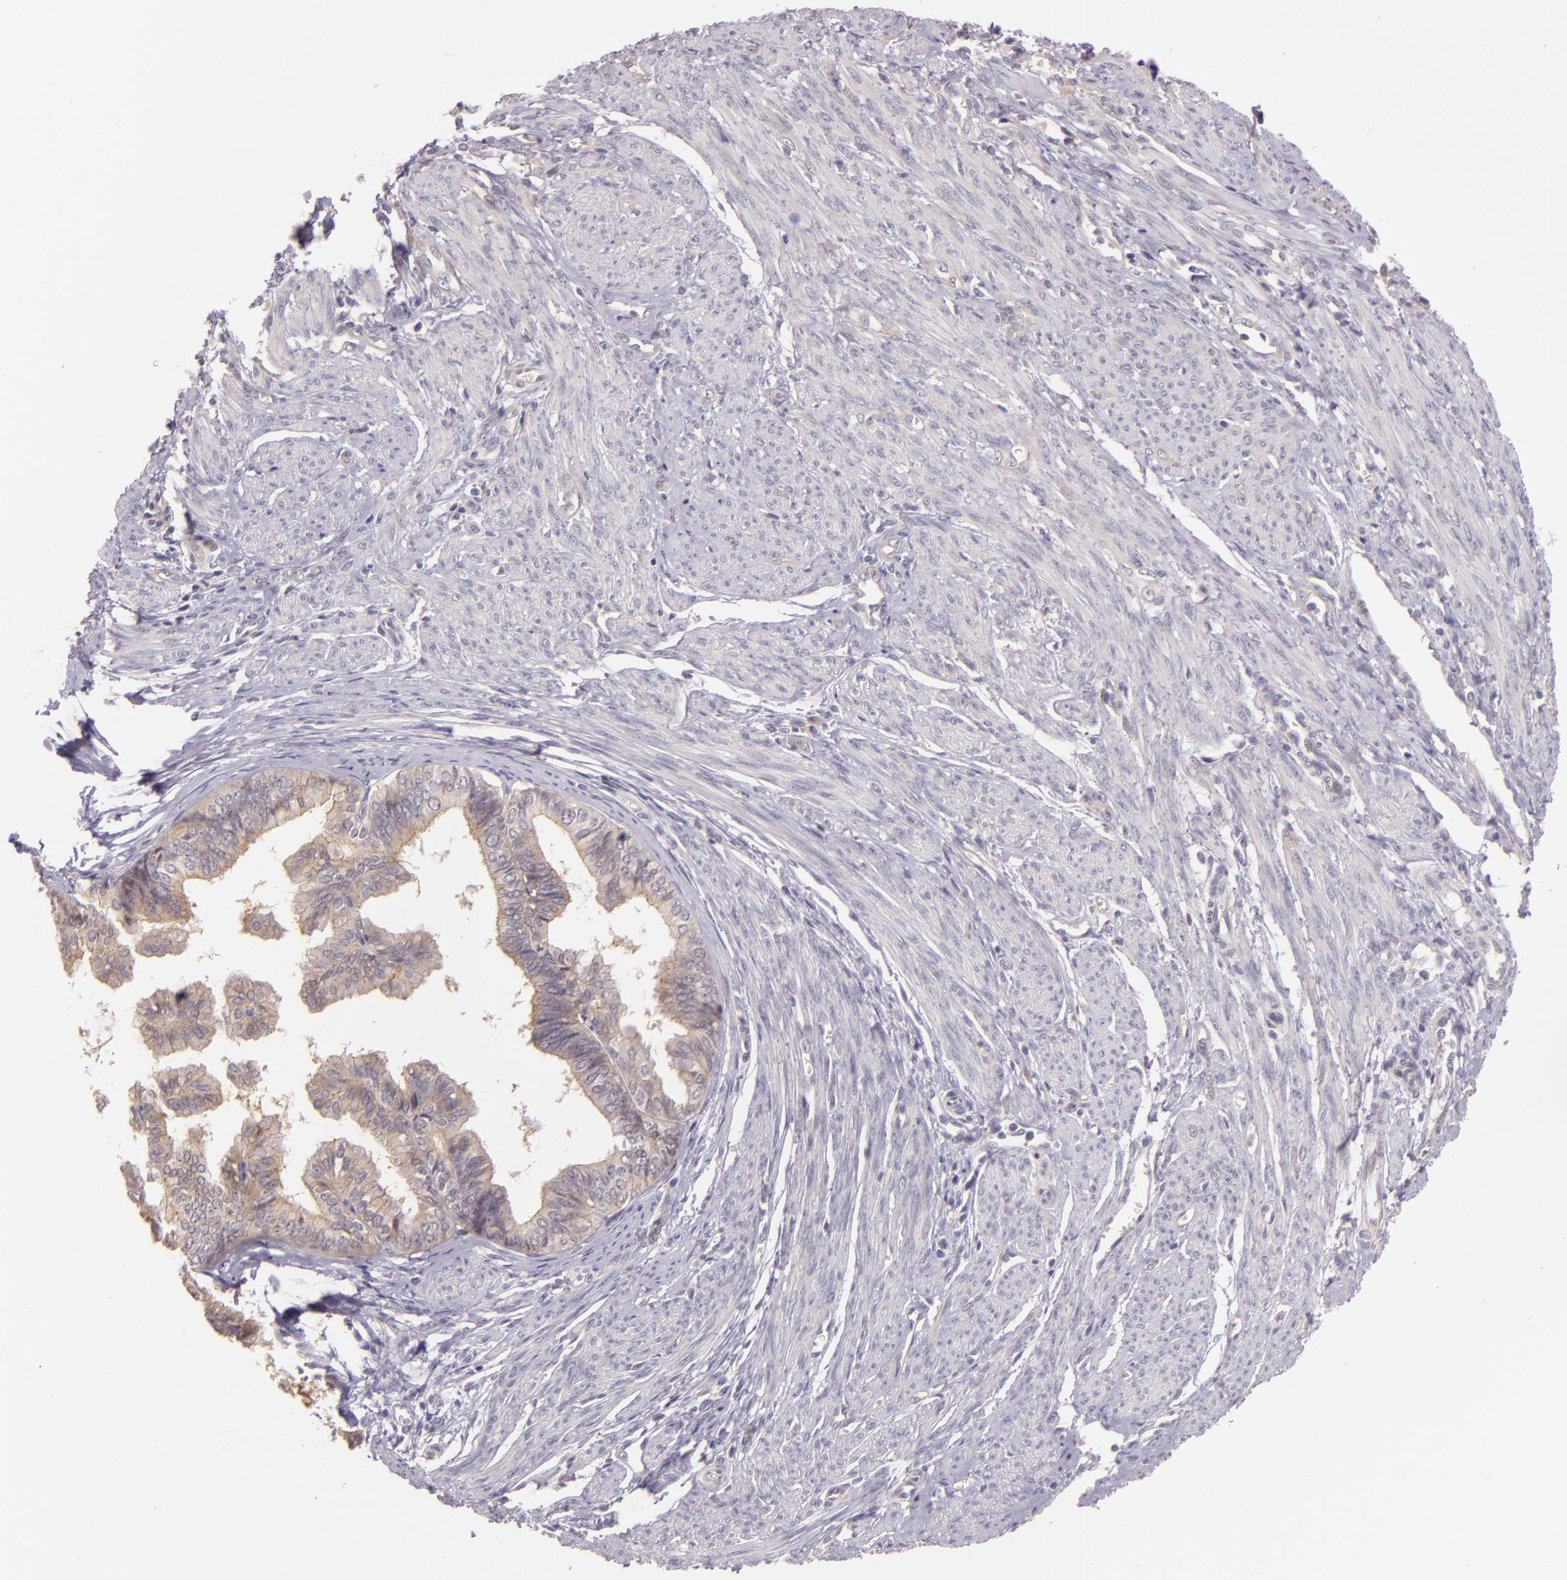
{"staining": {"intensity": "weak", "quantity": "25%-75%", "location": "cytoplasmic/membranous"}, "tissue": "endometrial cancer", "cell_type": "Tumor cells", "image_type": "cancer", "snomed": [{"axis": "morphology", "description": "Adenocarcinoma, NOS"}, {"axis": "topography", "description": "Endometrium"}], "caption": "Endometrial adenocarcinoma was stained to show a protein in brown. There is low levels of weak cytoplasmic/membranous expression in about 25%-75% of tumor cells.", "gene": "ARMH4", "patient": {"sex": "female", "age": 75}}